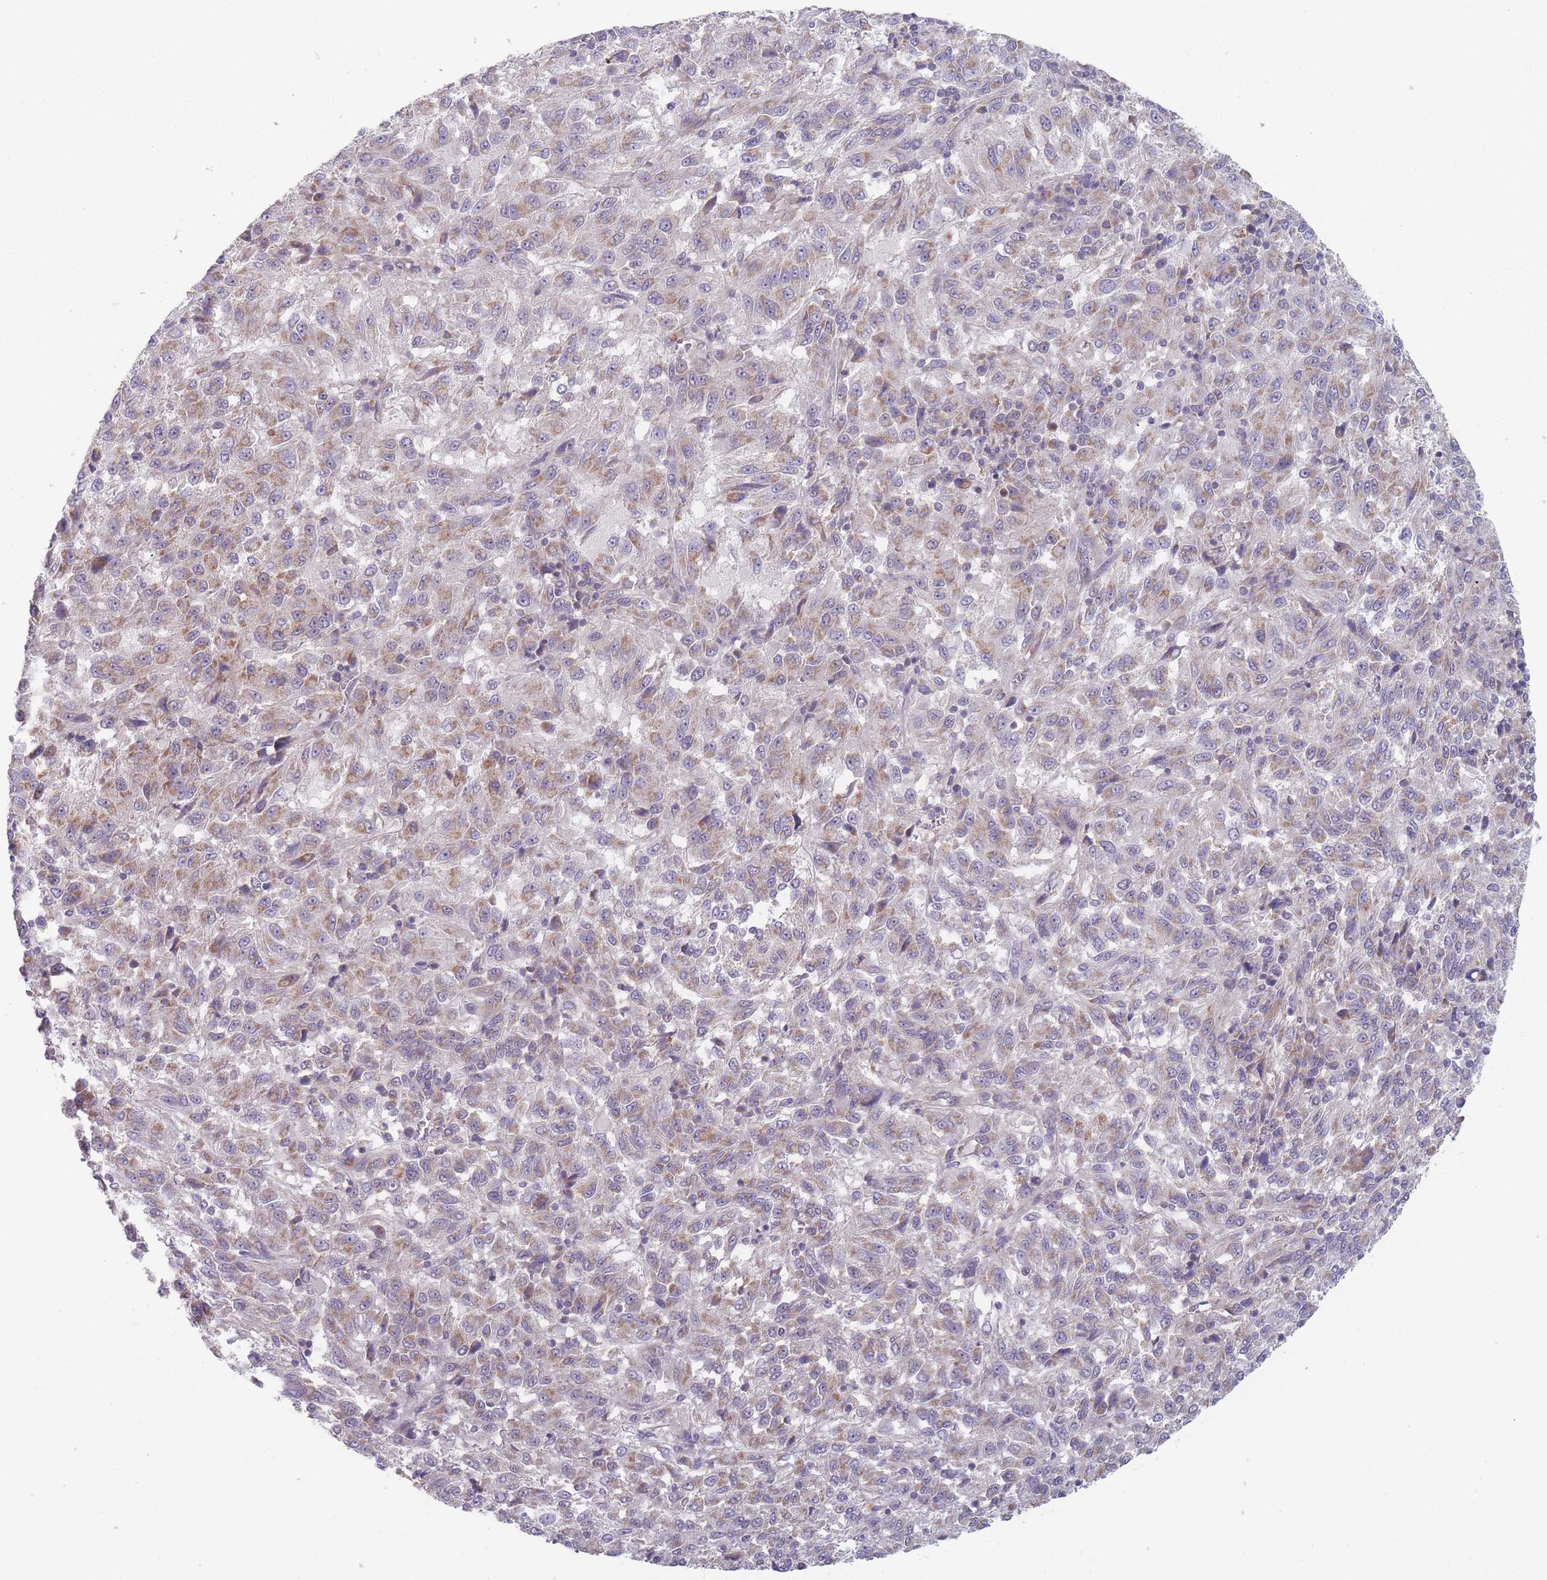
{"staining": {"intensity": "moderate", "quantity": "25%-75%", "location": "cytoplasmic/membranous"}, "tissue": "melanoma", "cell_type": "Tumor cells", "image_type": "cancer", "snomed": [{"axis": "morphology", "description": "Malignant melanoma, Metastatic site"}, {"axis": "topography", "description": "Lung"}], "caption": "Protein positivity by IHC demonstrates moderate cytoplasmic/membranous expression in about 25%-75% of tumor cells in malignant melanoma (metastatic site).", "gene": "PEX7", "patient": {"sex": "male", "age": 64}}